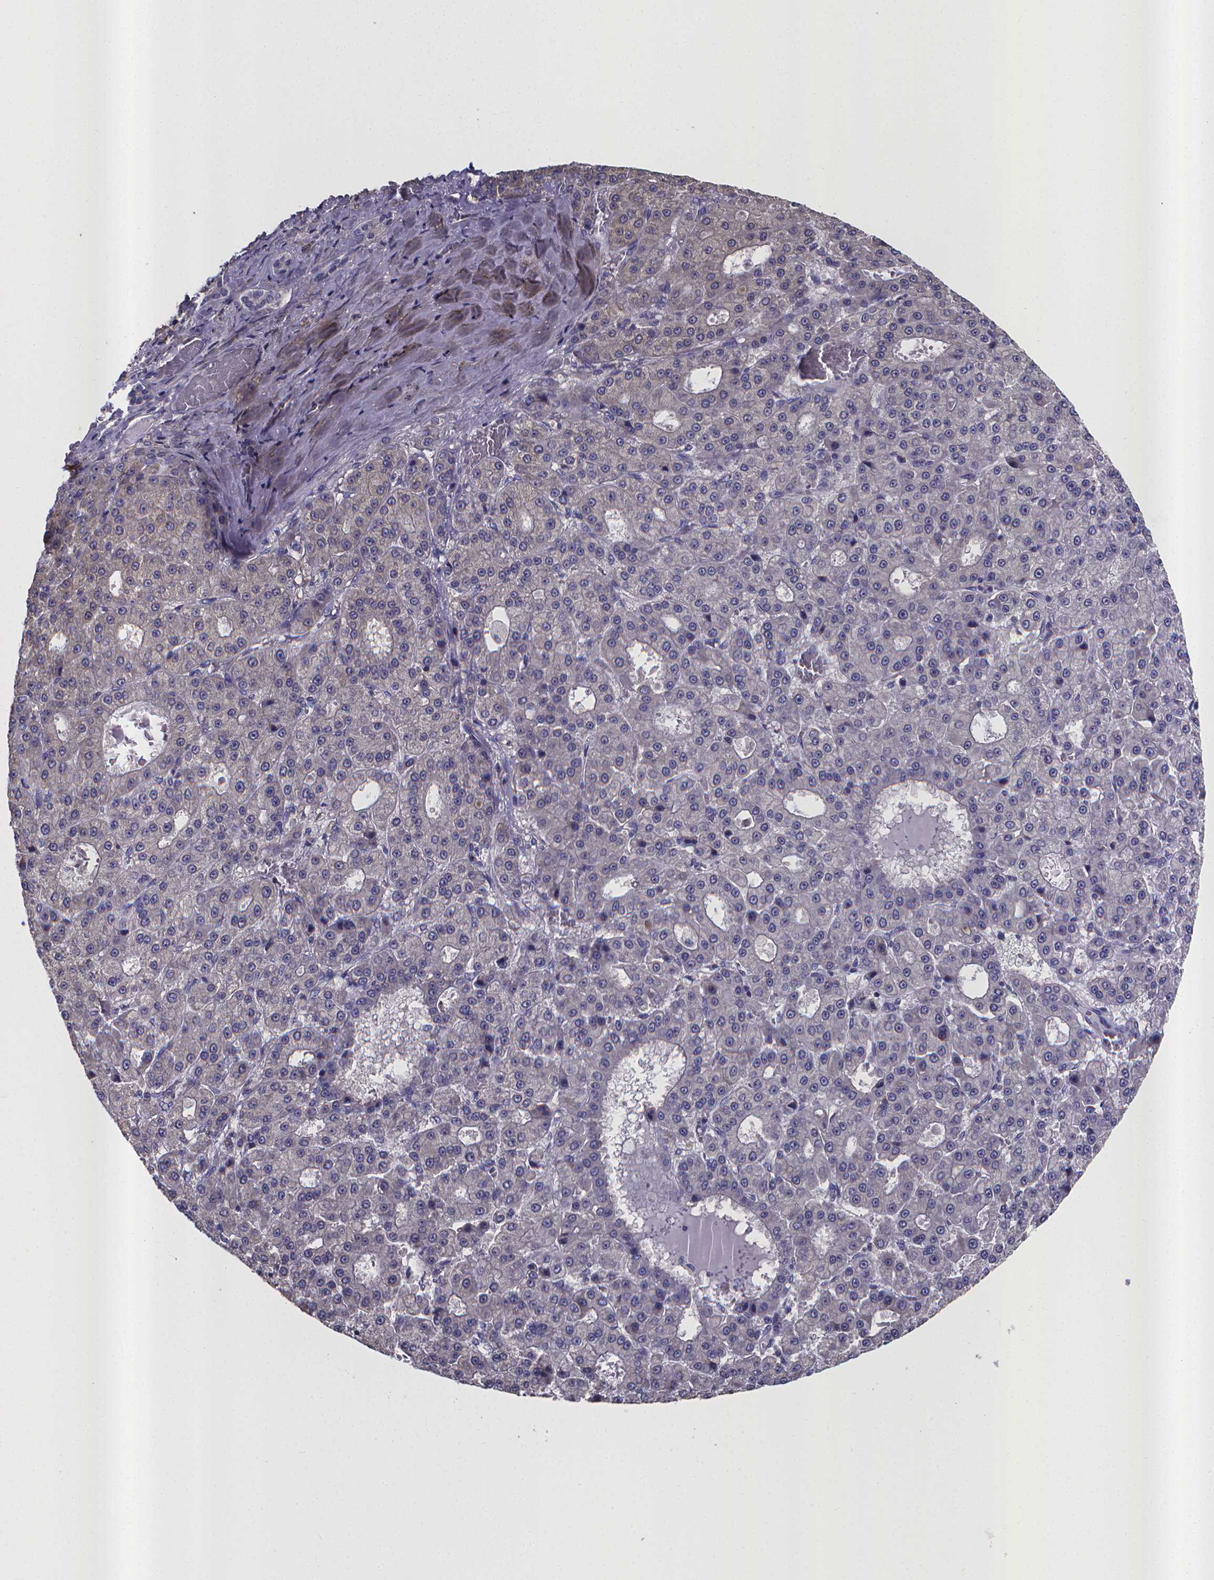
{"staining": {"intensity": "negative", "quantity": "none", "location": "none"}, "tissue": "liver cancer", "cell_type": "Tumor cells", "image_type": "cancer", "snomed": [{"axis": "morphology", "description": "Carcinoma, Hepatocellular, NOS"}, {"axis": "topography", "description": "Liver"}], "caption": "A micrograph of liver cancer stained for a protein demonstrates no brown staining in tumor cells.", "gene": "RERG", "patient": {"sex": "male", "age": 70}}